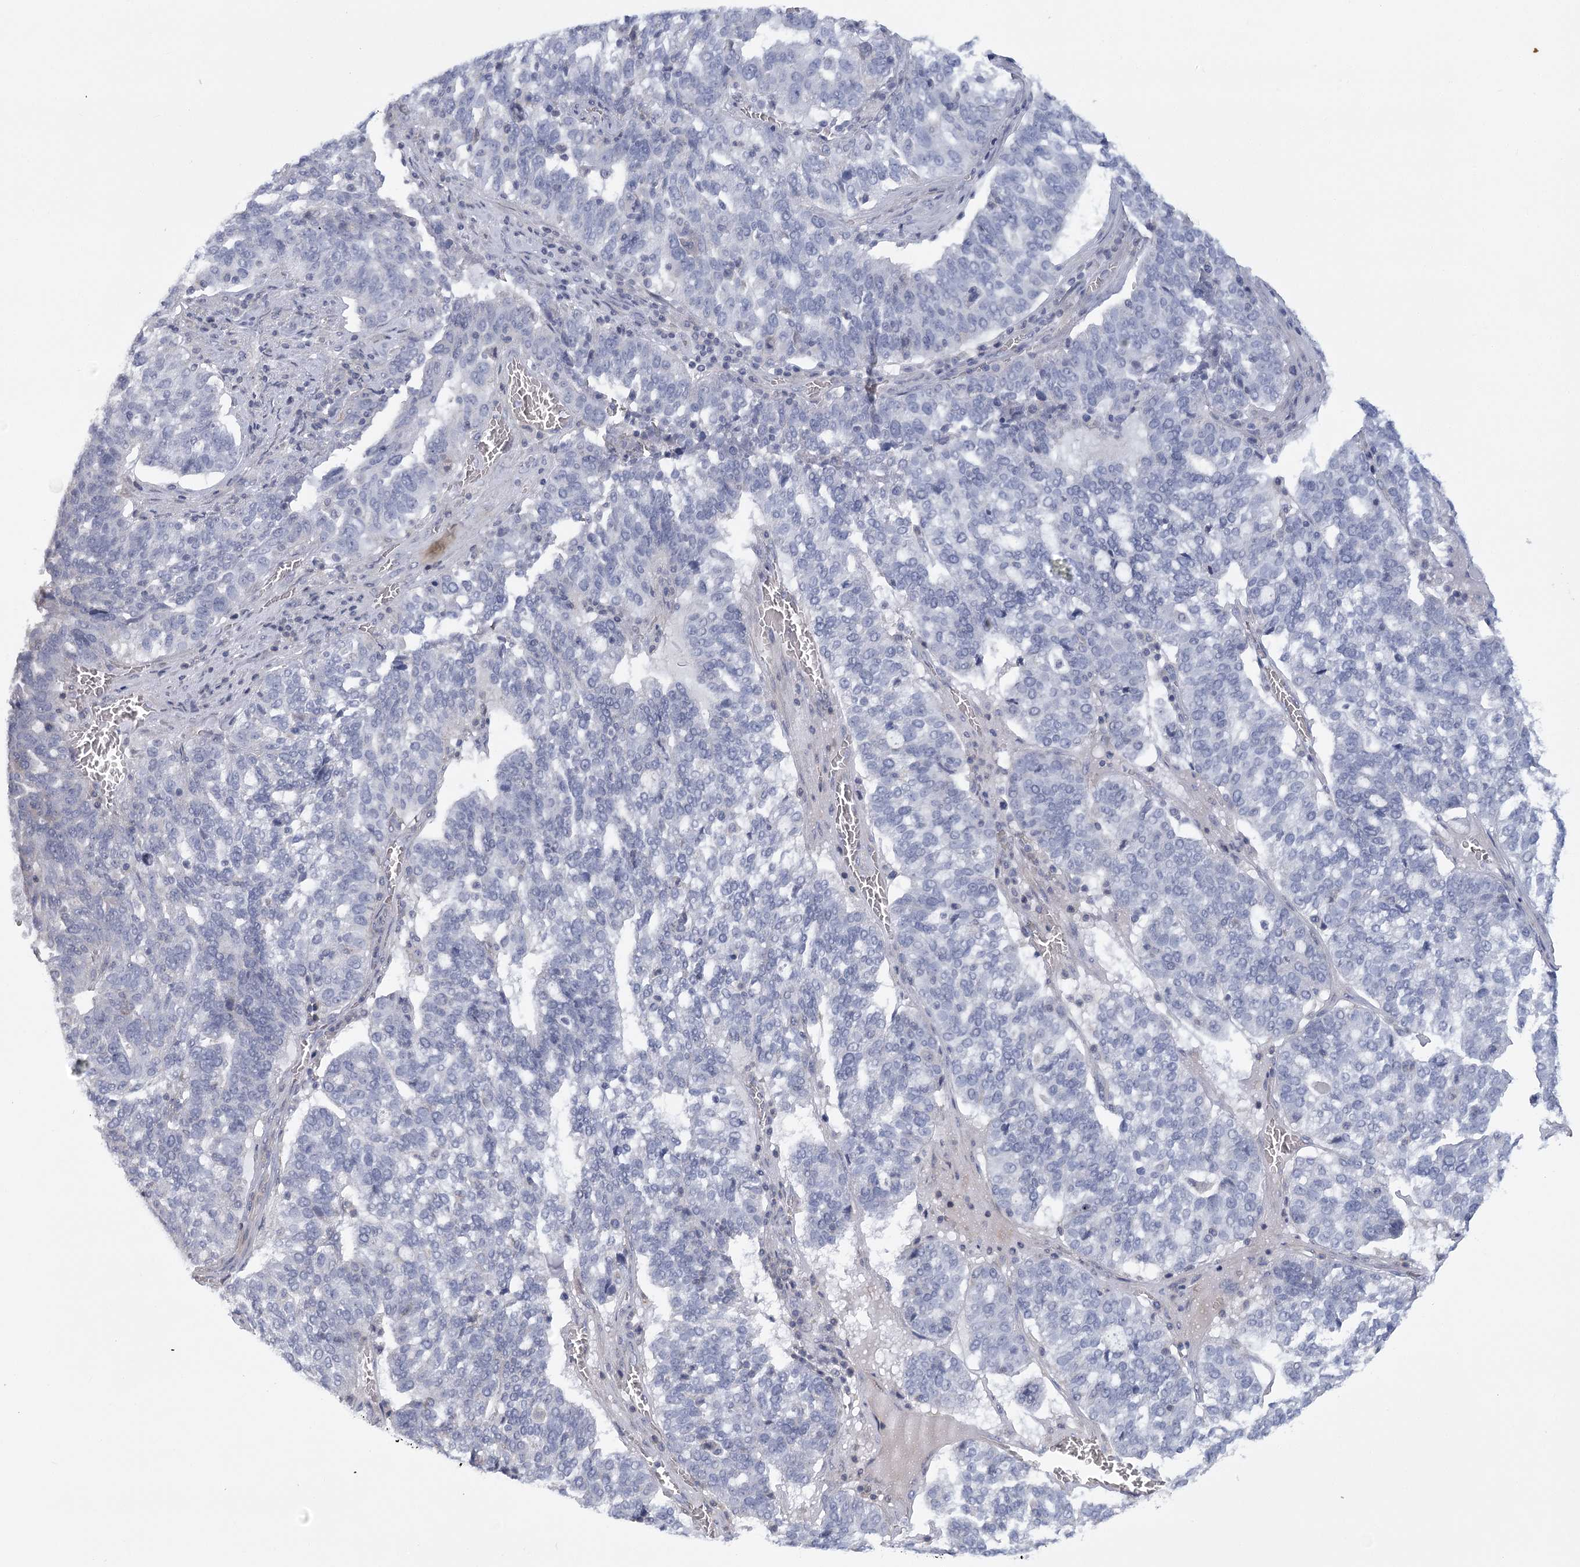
{"staining": {"intensity": "negative", "quantity": "none", "location": "none"}, "tissue": "ovarian cancer", "cell_type": "Tumor cells", "image_type": "cancer", "snomed": [{"axis": "morphology", "description": "Cystadenocarcinoma, serous, NOS"}, {"axis": "topography", "description": "Ovary"}], "caption": "A high-resolution histopathology image shows IHC staining of serous cystadenocarcinoma (ovarian), which shows no significant positivity in tumor cells.", "gene": "FAM76B", "patient": {"sex": "female", "age": 59}}